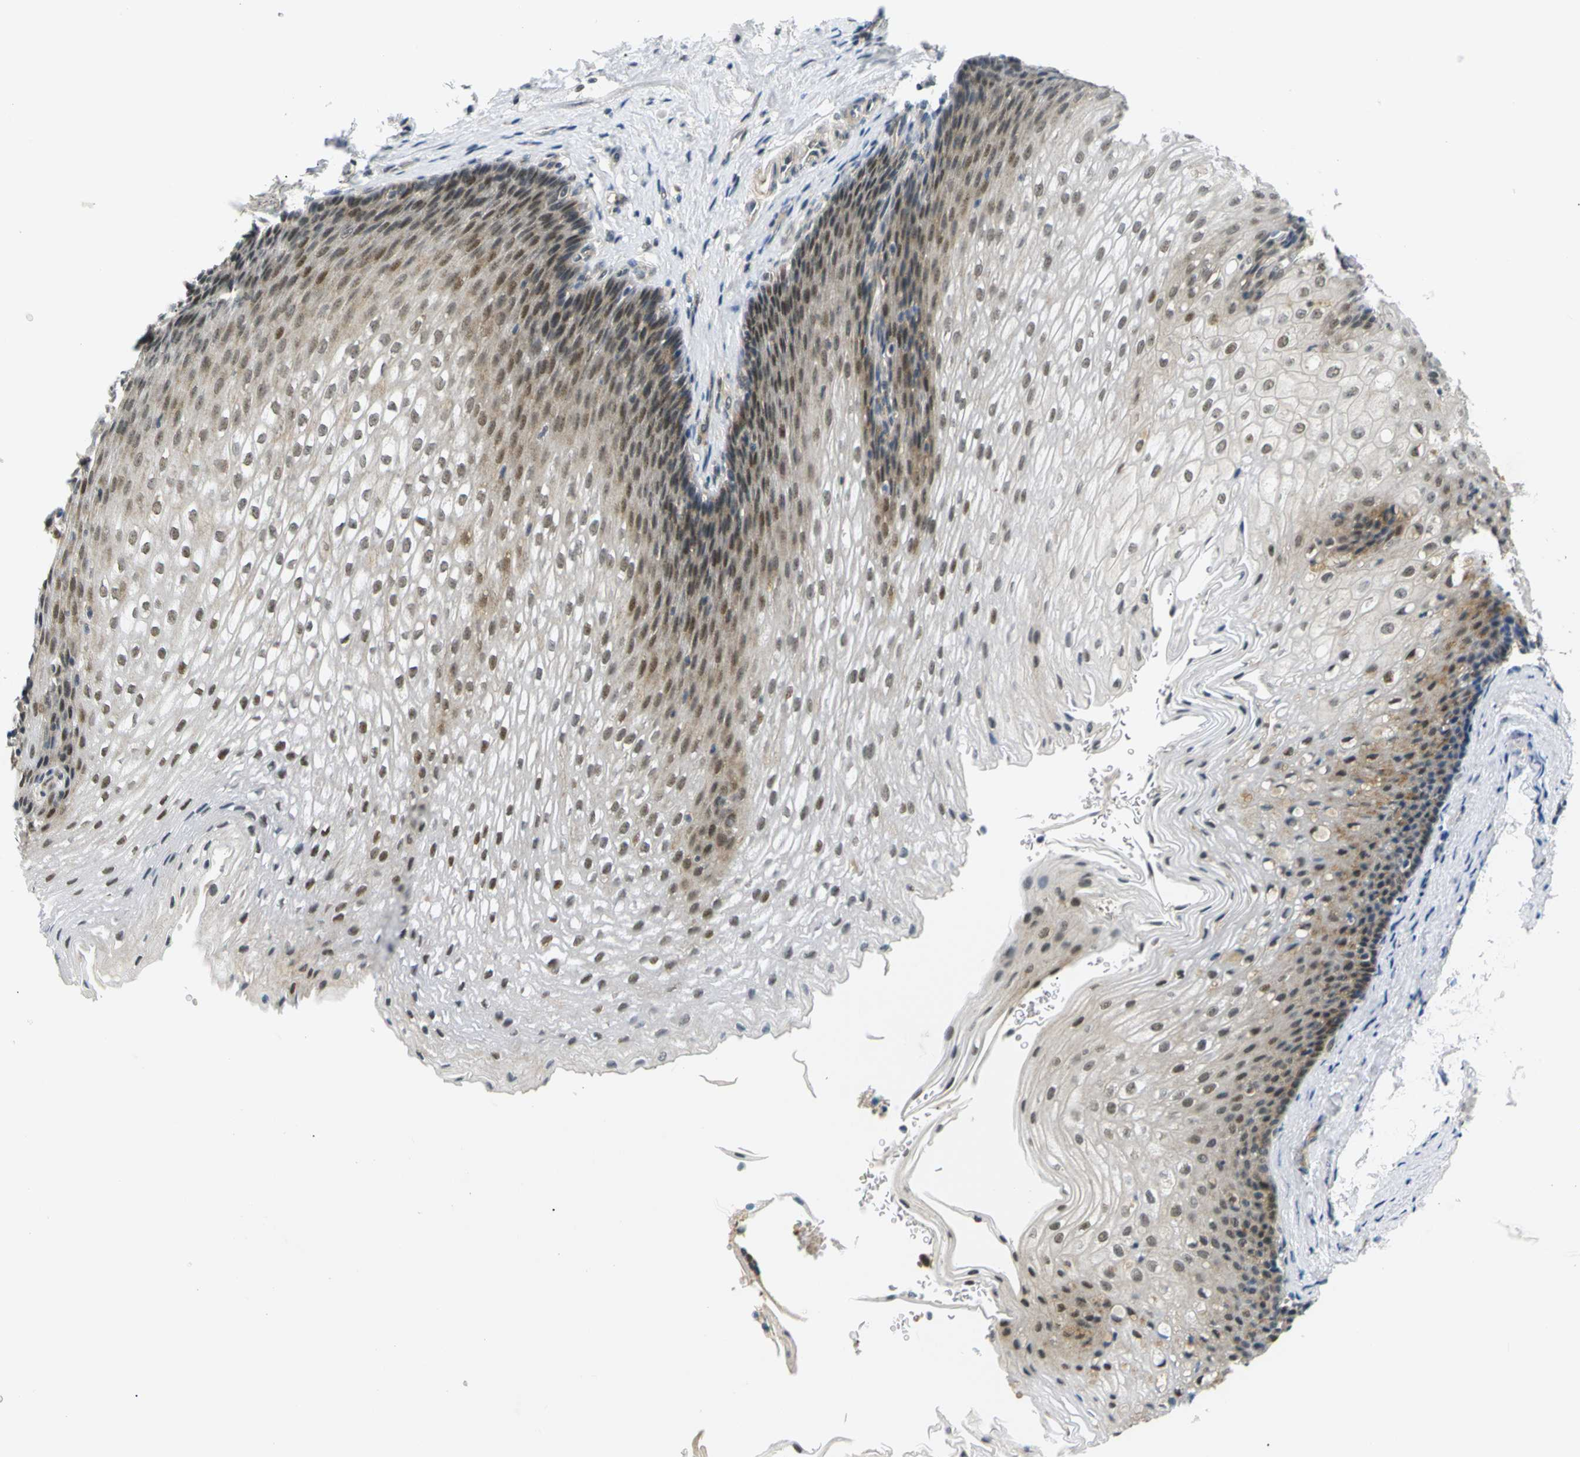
{"staining": {"intensity": "moderate", "quantity": "25%-75%", "location": "nuclear"}, "tissue": "esophagus", "cell_type": "Squamous epithelial cells", "image_type": "normal", "snomed": [{"axis": "morphology", "description": "Normal tissue, NOS"}, {"axis": "topography", "description": "Esophagus"}], "caption": "Immunohistochemistry photomicrograph of normal esophagus: human esophagus stained using immunohistochemistry reveals medium levels of moderate protein expression localized specifically in the nuclear of squamous epithelial cells, appearing as a nuclear brown color.", "gene": "SKP1", "patient": {"sex": "male", "age": 48}}